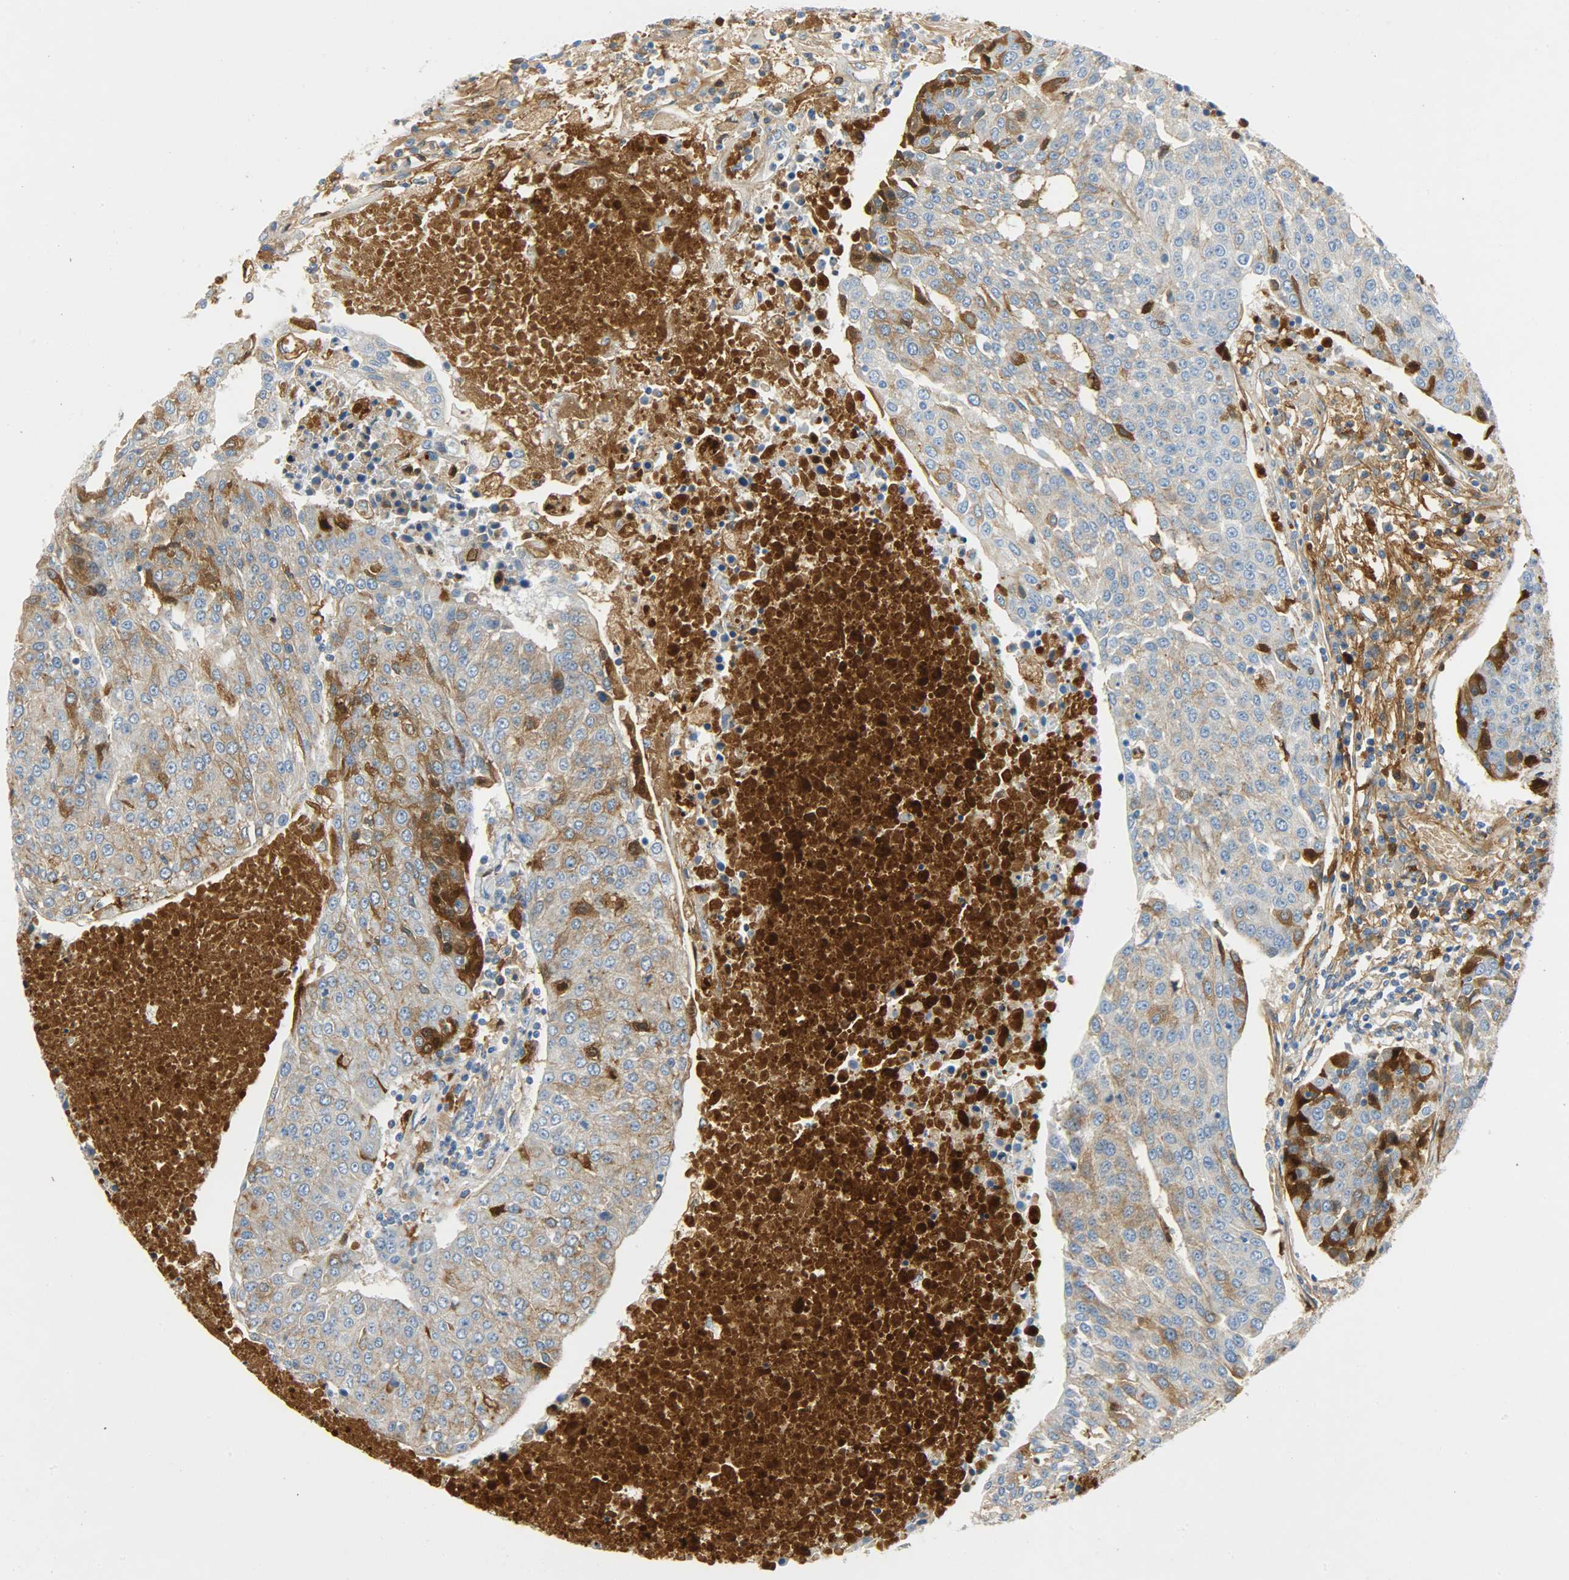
{"staining": {"intensity": "moderate", "quantity": ">75%", "location": "cytoplasmic/membranous"}, "tissue": "urothelial cancer", "cell_type": "Tumor cells", "image_type": "cancer", "snomed": [{"axis": "morphology", "description": "Urothelial carcinoma, High grade"}, {"axis": "topography", "description": "Urinary bladder"}], "caption": "There is medium levels of moderate cytoplasmic/membranous expression in tumor cells of high-grade urothelial carcinoma, as demonstrated by immunohistochemical staining (brown color).", "gene": "CRP", "patient": {"sex": "female", "age": 85}}